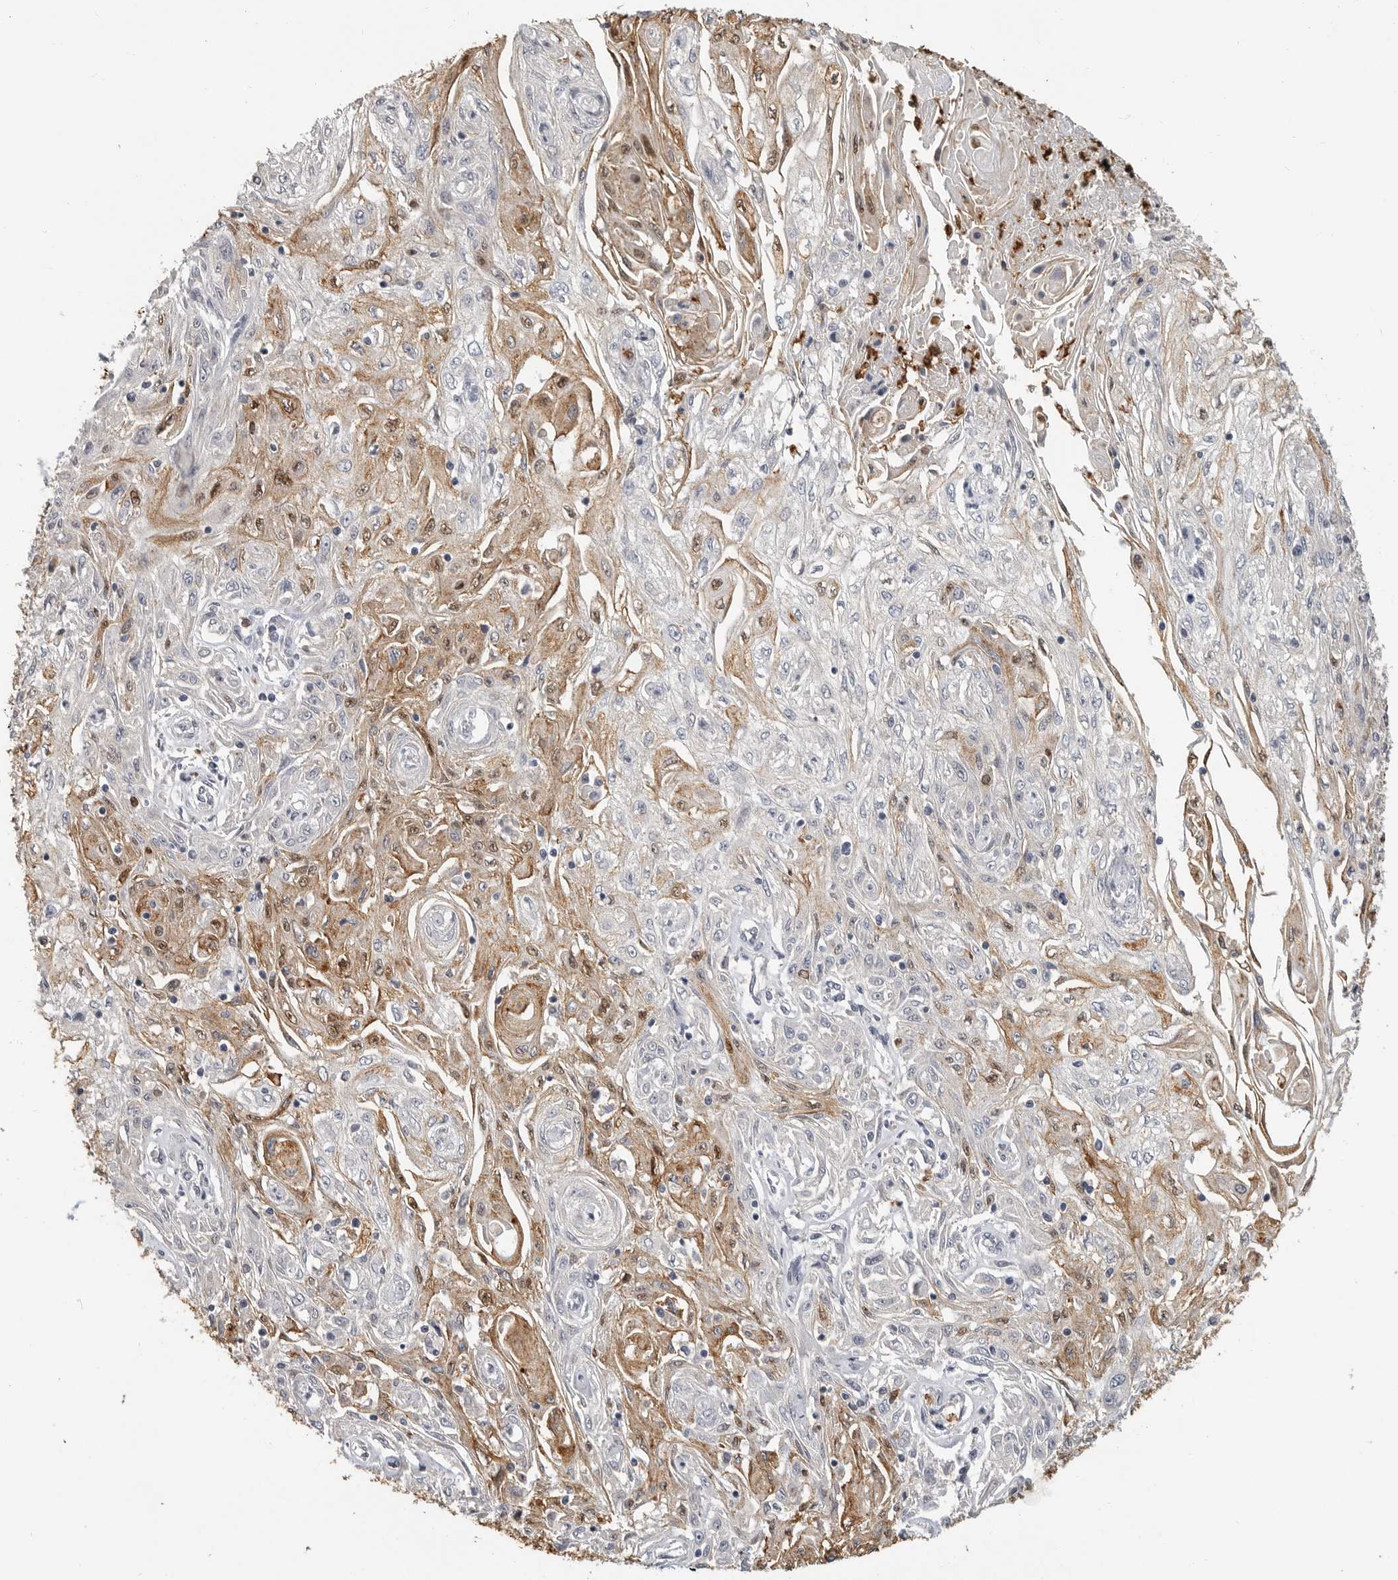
{"staining": {"intensity": "moderate", "quantity": "25%-75%", "location": "cytoplasmic/membranous"}, "tissue": "skin cancer", "cell_type": "Tumor cells", "image_type": "cancer", "snomed": [{"axis": "morphology", "description": "Squamous cell carcinoma, NOS"}, {"axis": "morphology", "description": "Squamous cell carcinoma, metastatic, NOS"}, {"axis": "topography", "description": "Skin"}, {"axis": "topography", "description": "Lymph node"}], "caption": "Brown immunohistochemical staining in skin cancer (metastatic squamous cell carcinoma) shows moderate cytoplasmic/membranous expression in about 25%-75% of tumor cells.", "gene": "LTBR", "patient": {"sex": "male", "age": 75}}